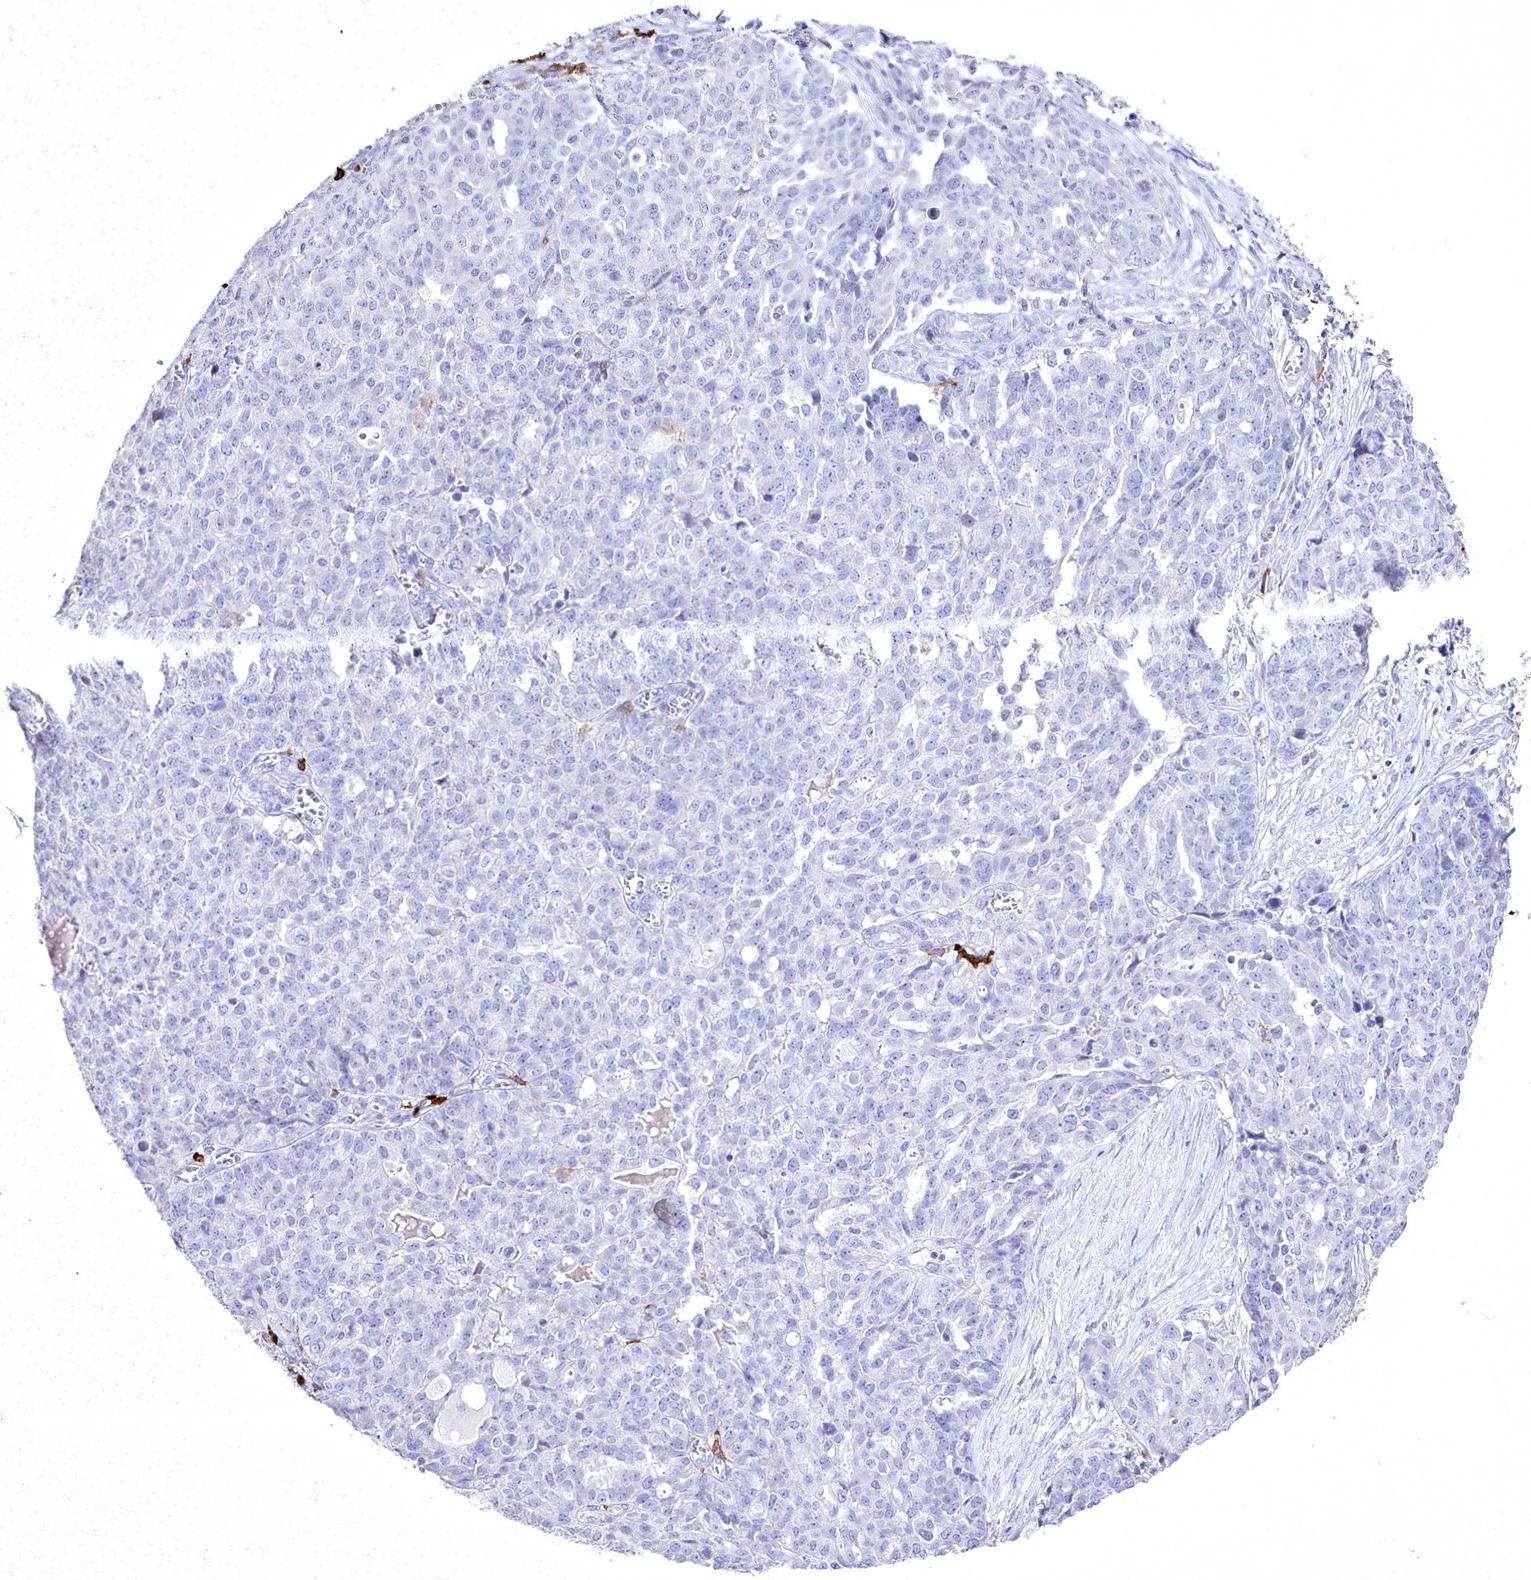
{"staining": {"intensity": "negative", "quantity": "none", "location": "none"}, "tissue": "ovarian cancer", "cell_type": "Tumor cells", "image_type": "cancer", "snomed": [{"axis": "morphology", "description": "Cystadenocarcinoma, serous, NOS"}, {"axis": "topography", "description": "Soft tissue"}, {"axis": "topography", "description": "Ovary"}], "caption": "Immunohistochemistry (IHC) image of ovarian cancer stained for a protein (brown), which reveals no staining in tumor cells. Brightfield microscopy of immunohistochemistry (IHC) stained with DAB (3,3'-diaminobenzidine) (brown) and hematoxylin (blue), captured at high magnification.", "gene": "CLEC4M", "patient": {"sex": "female", "age": 57}}